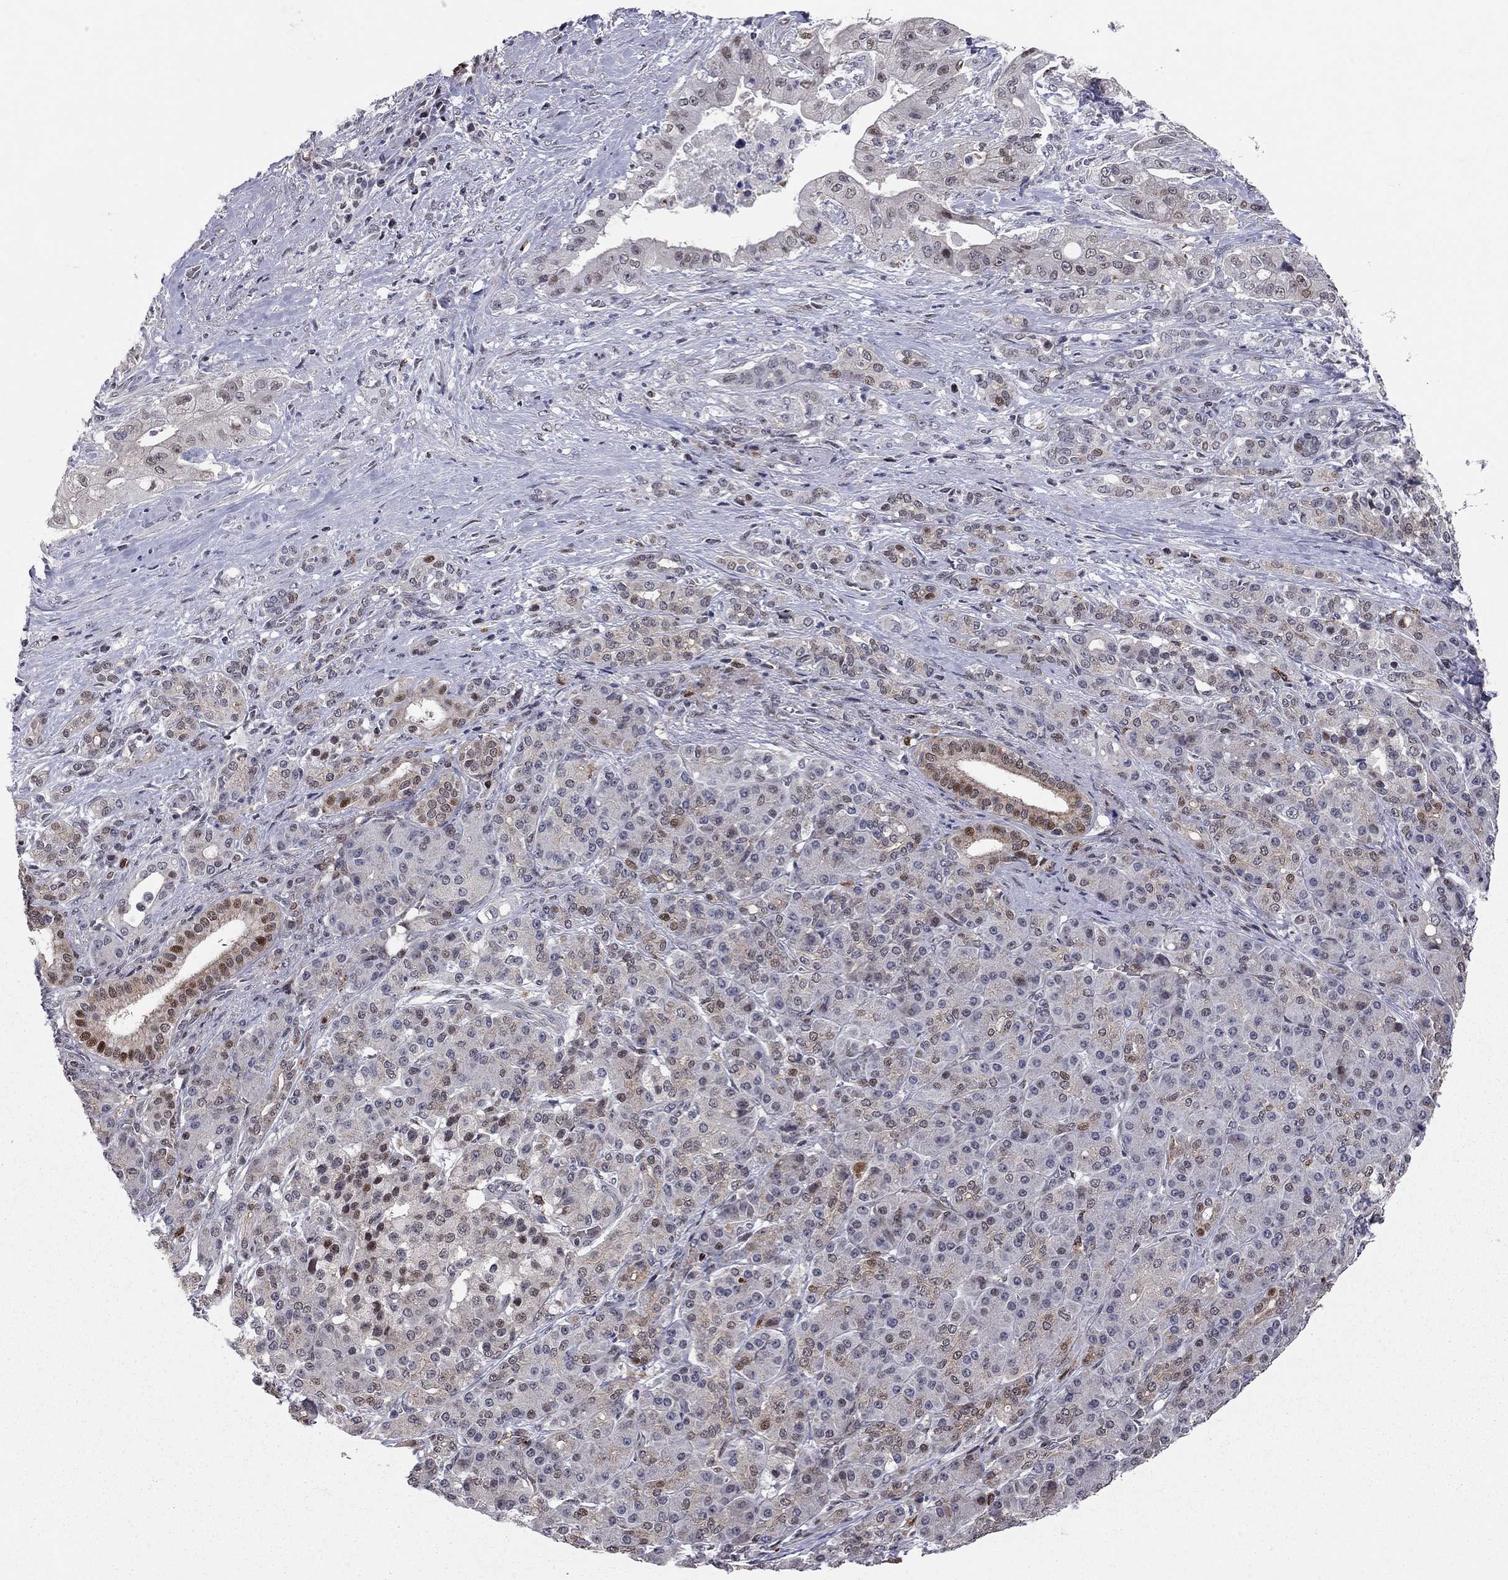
{"staining": {"intensity": "moderate", "quantity": "<25%", "location": "nuclear"}, "tissue": "pancreatic cancer", "cell_type": "Tumor cells", "image_type": "cancer", "snomed": [{"axis": "morphology", "description": "Normal tissue, NOS"}, {"axis": "morphology", "description": "Inflammation, NOS"}, {"axis": "morphology", "description": "Adenocarcinoma, NOS"}, {"axis": "topography", "description": "Pancreas"}], "caption": "Human pancreatic adenocarcinoma stained with a protein marker demonstrates moderate staining in tumor cells.", "gene": "HDAC3", "patient": {"sex": "male", "age": 57}}